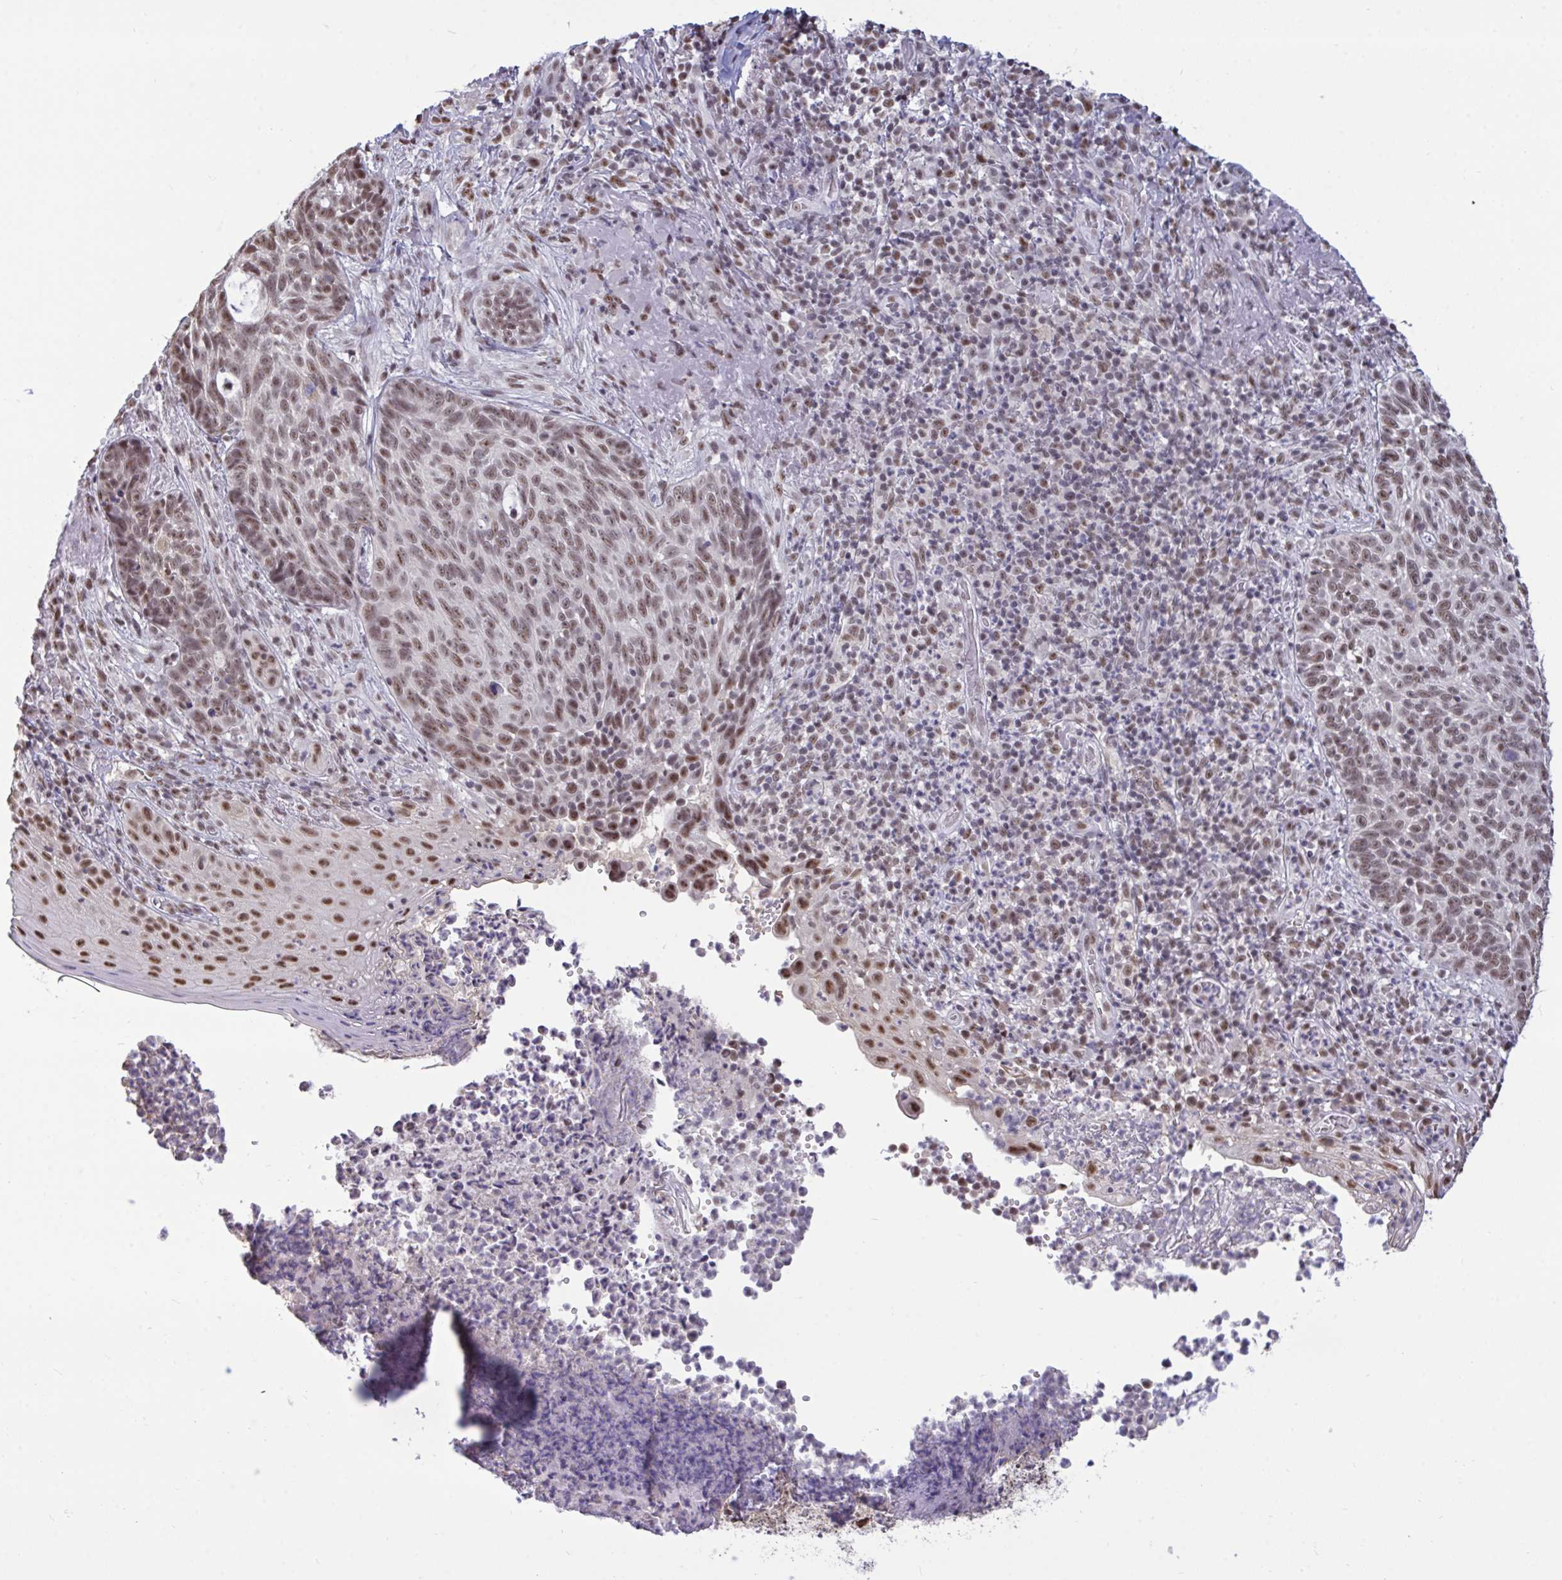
{"staining": {"intensity": "moderate", "quantity": ">75%", "location": "nuclear"}, "tissue": "skin cancer", "cell_type": "Tumor cells", "image_type": "cancer", "snomed": [{"axis": "morphology", "description": "Basal cell carcinoma"}, {"axis": "topography", "description": "Skin"}, {"axis": "topography", "description": "Skin of face"}], "caption": "Basal cell carcinoma (skin) tissue exhibits moderate nuclear positivity in approximately >75% of tumor cells, visualized by immunohistochemistry. The staining is performed using DAB (3,3'-diaminobenzidine) brown chromogen to label protein expression. The nuclei are counter-stained blue using hematoxylin.", "gene": "PUF60", "patient": {"sex": "female", "age": 95}}